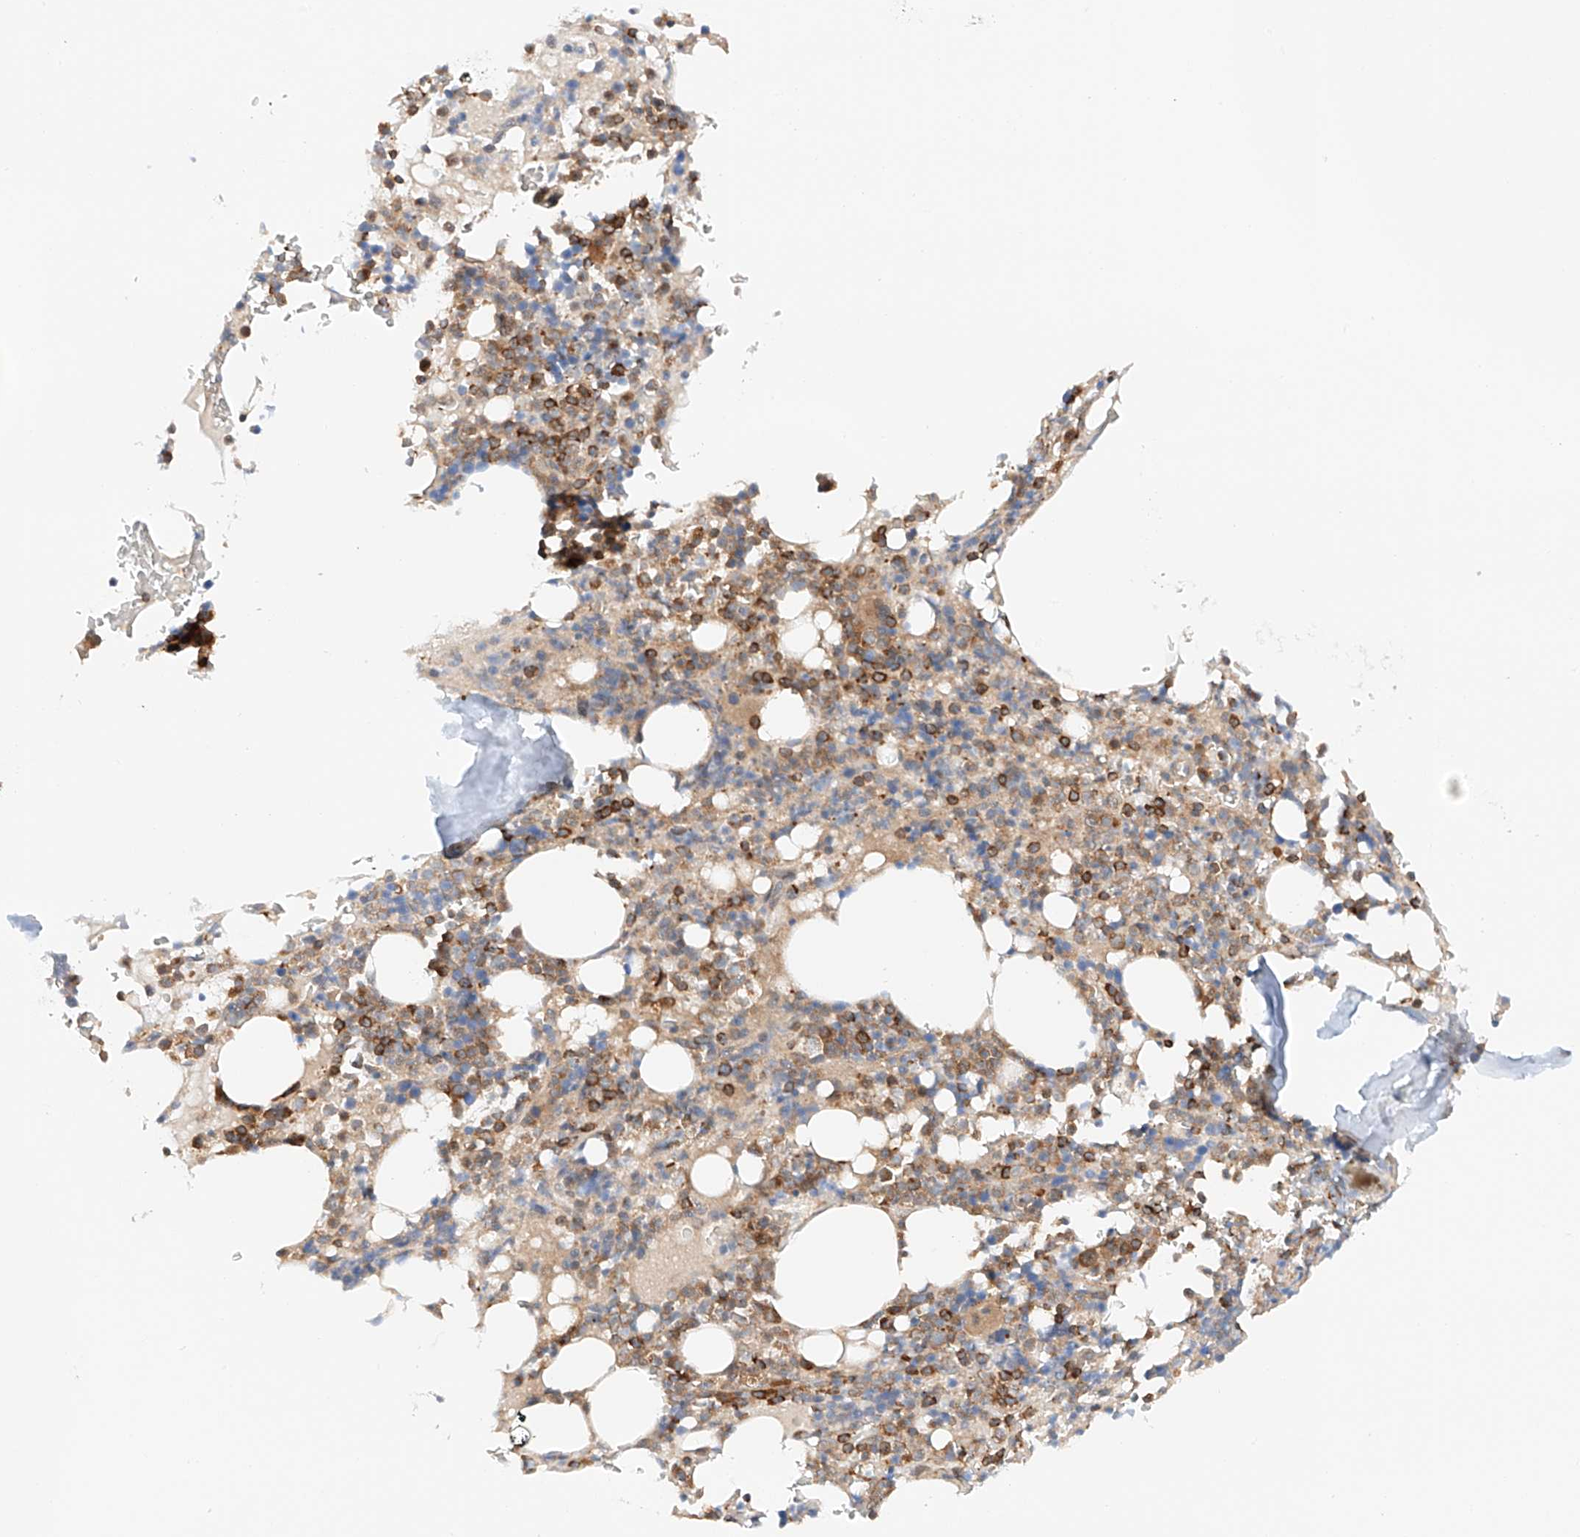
{"staining": {"intensity": "moderate", "quantity": "25%-75%", "location": "cytoplasmic/membranous"}, "tissue": "bone marrow", "cell_type": "Hematopoietic cells", "image_type": "normal", "snomed": [{"axis": "morphology", "description": "Normal tissue, NOS"}, {"axis": "topography", "description": "Bone marrow"}], "caption": "Brown immunohistochemical staining in unremarkable bone marrow displays moderate cytoplasmic/membranous positivity in about 25%-75% of hematopoietic cells.", "gene": "MFN2", "patient": {"sex": "male", "age": 58}}